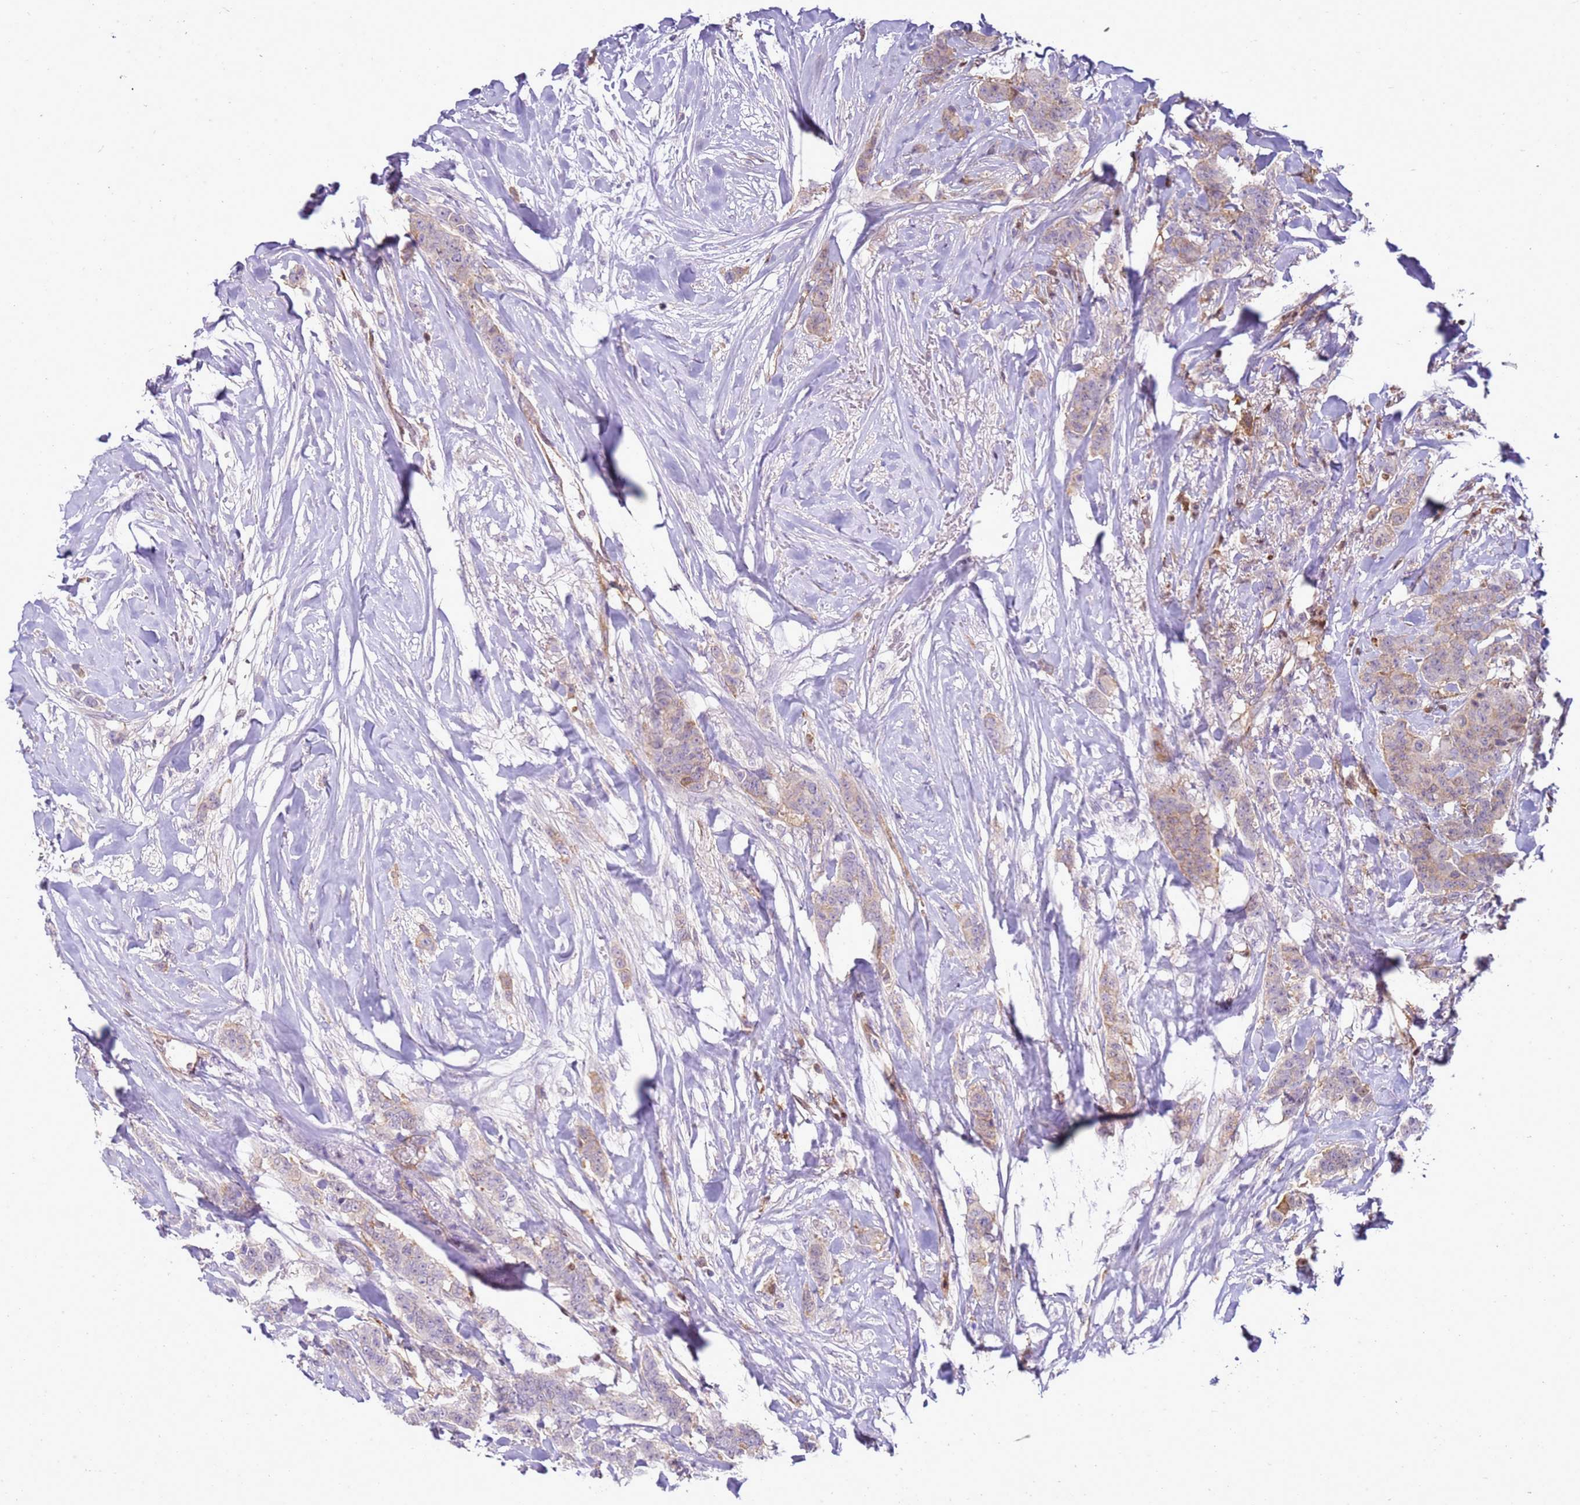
{"staining": {"intensity": "weak", "quantity": "<25%", "location": "cytoplasmic/membranous"}, "tissue": "breast cancer", "cell_type": "Tumor cells", "image_type": "cancer", "snomed": [{"axis": "morphology", "description": "Duct carcinoma"}, {"axis": "topography", "description": "Breast"}], "caption": "Tumor cells show no significant protein positivity in breast intraductal carcinoma.", "gene": "YWHAE", "patient": {"sex": "female", "age": 40}}